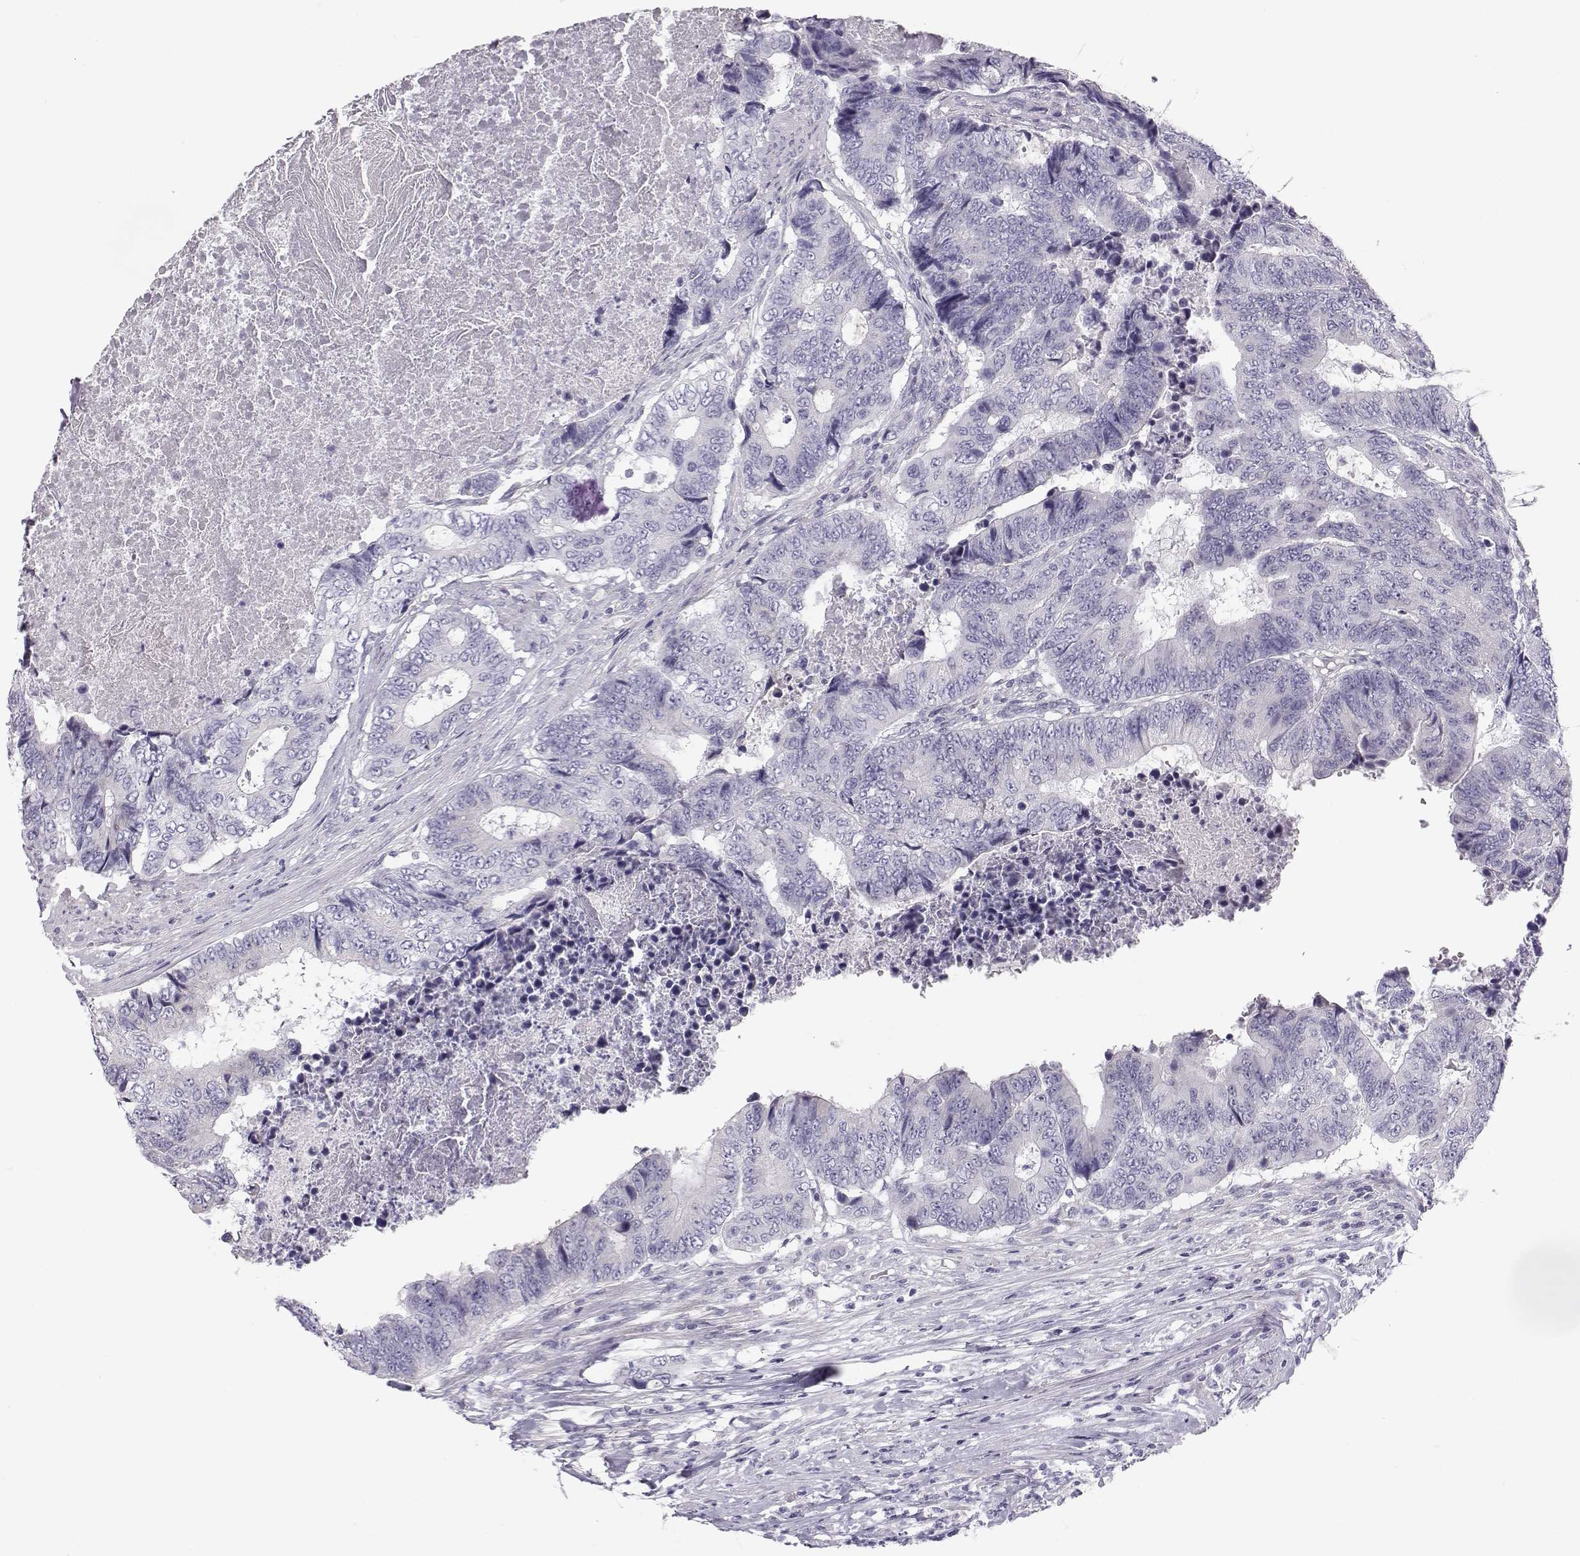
{"staining": {"intensity": "negative", "quantity": "none", "location": "none"}, "tissue": "colorectal cancer", "cell_type": "Tumor cells", "image_type": "cancer", "snomed": [{"axis": "morphology", "description": "Adenocarcinoma, NOS"}, {"axis": "topography", "description": "Colon"}], "caption": "Tumor cells are negative for protein expression in human adenocarcinoma (colorectal). (DAB (3,3'-diaminobenzidine) IHC visualized using brightfield microscopy, high magnification).", "gene": "KCNMB4", "patient": {"sex": "female", "age": 48}}